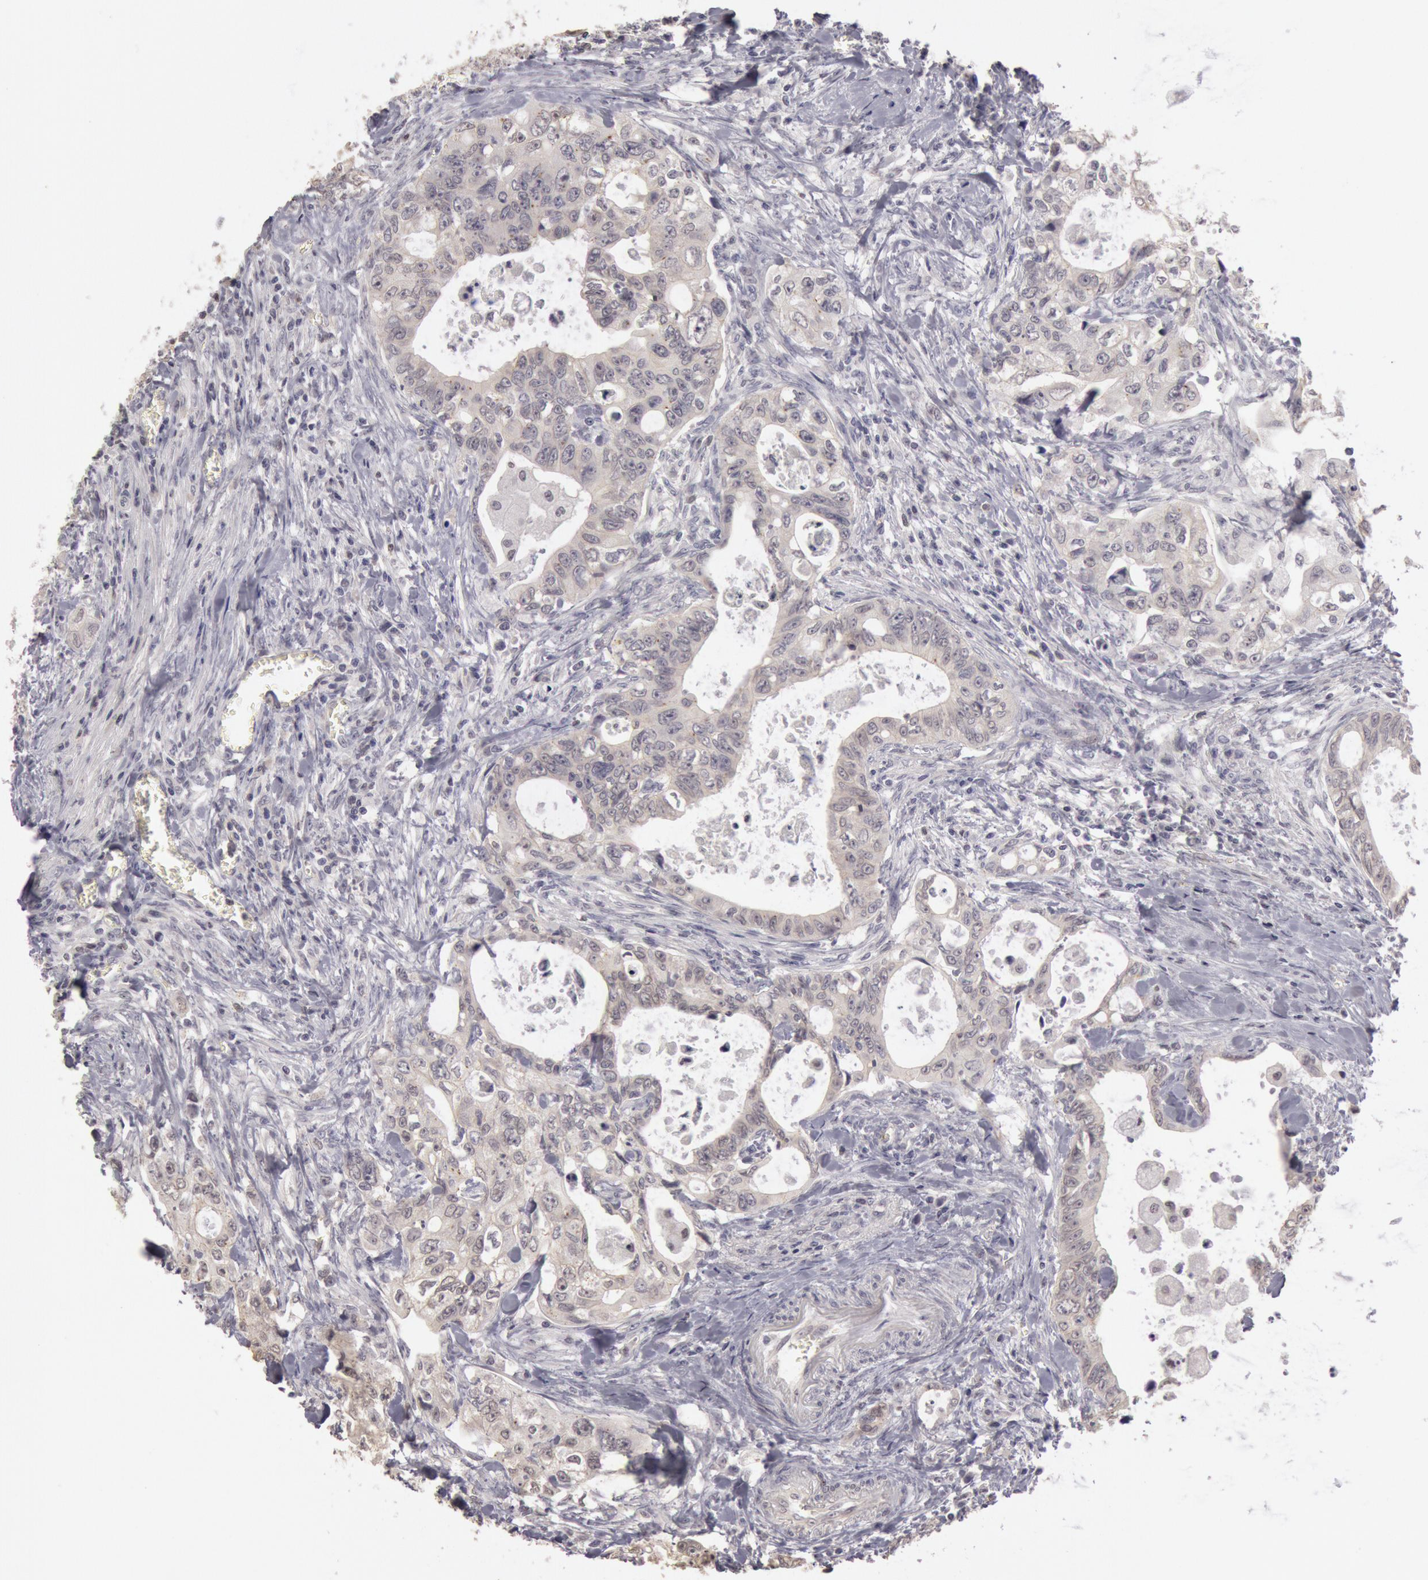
{"staining": {"intensity": "negative", "quantity": "none", "location": "none"}, "tissue": "colorectal cancer", "cell_type": "Tumor cells", "image_type": "cancer", "snomed": [{"axis": "morphology", "description": "Adenocarcinoma, NOS"}, {"axis": "topography", "description": "Rectum"}], "caption": "Immunohistochemical staining of colorectal cancer reveals no significant staining in tumor cells. Brightfield microscopy of immunohistochemistry stained with DAB (brown) and hematoxylin (blue), captured at high magnification.", "gene": "RIMBP3C", "patient": {"sex": "female", "age": 57}}